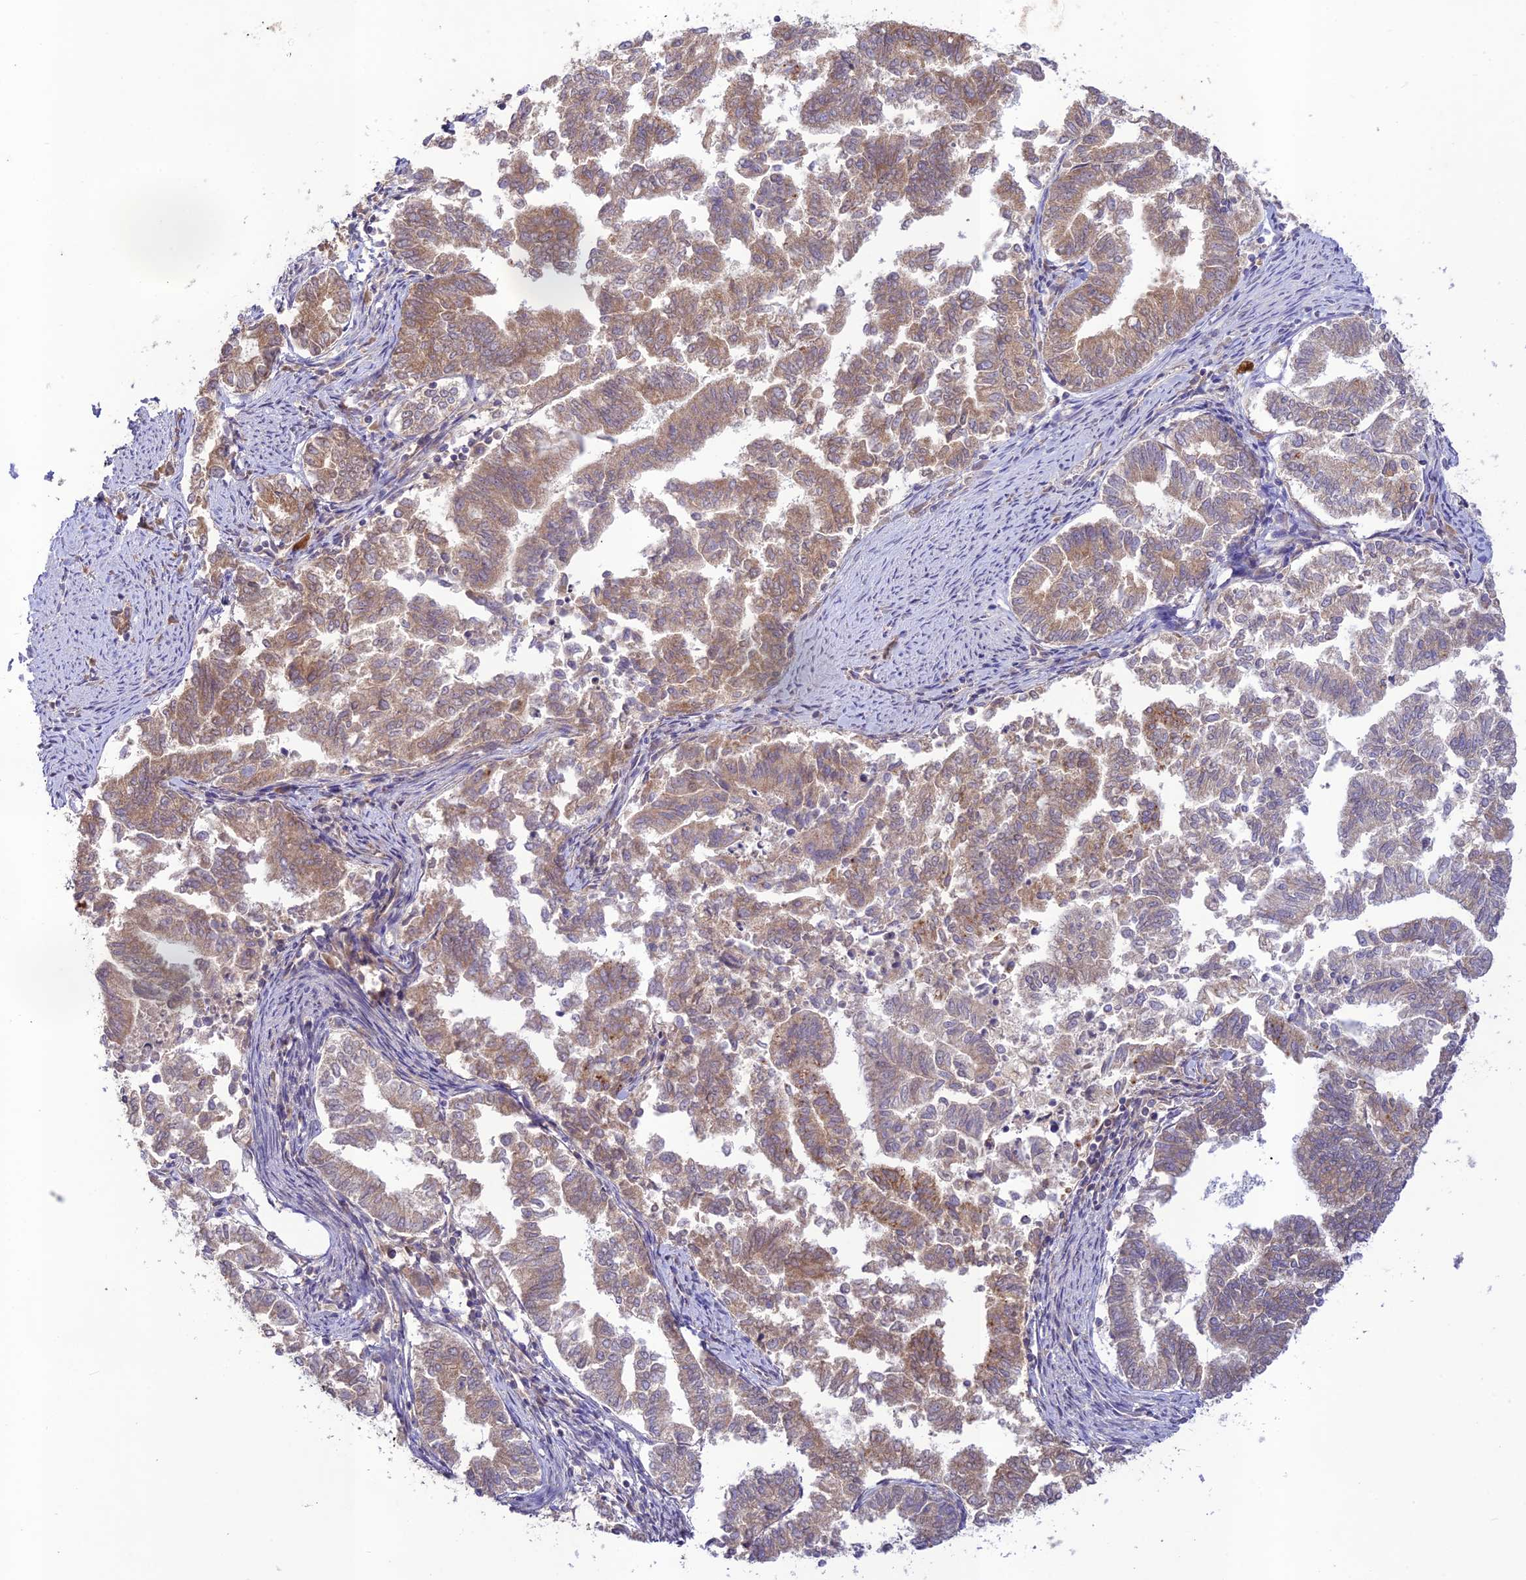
{"staining": {"intensity": "weak", "quantity": ">75%", "location": "cytoplasmic/membranous"}, "tissue": "endometrial cancer", "cell_type": "Tumor cells", "image_type": "cancer", "snomed": [{"axis": "morphology", "description": "Adenocarcinoma, NOS"}, {"axis": "topography", "description": "Endometrium"}], "caption": "A high-resolution image shows immunohistochemistry (IHC) staining of endometrial cancer (adenocarcinoma), which reveals weak cytoplasmic/membranous staining in about >75% of tumor cells.", "gene": "TMEM259", "patient": {"sex": "female", "age": 79}}